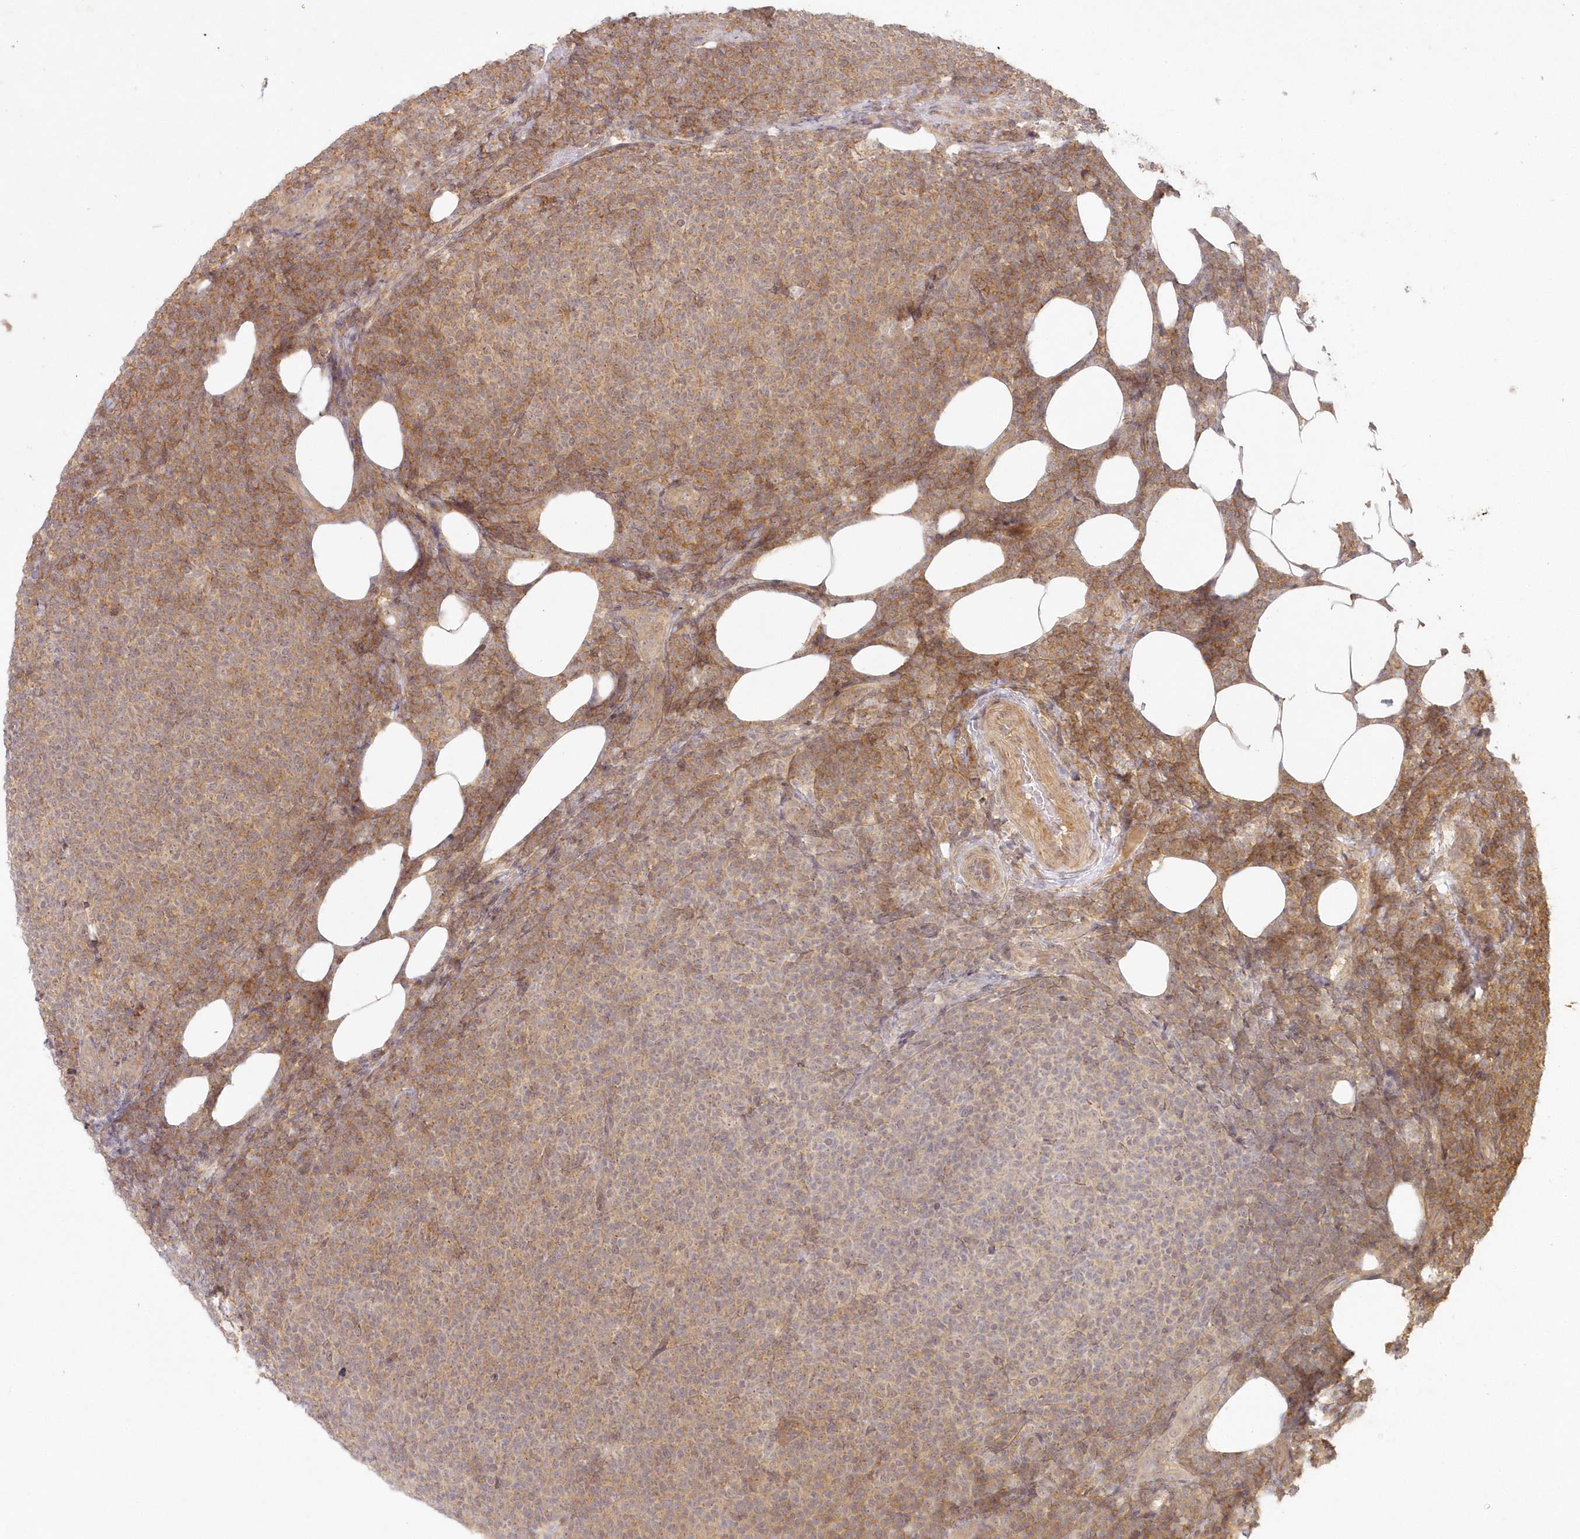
{"staining": {"intensity": "moderate", "quantity": "25%-75%", "location": "cytoplasmic/membranous"}, "tissue": "lymphoma", "cell_type": "Tumor cells", "image_type": "cancer", "snomed": [{"axis": "morphology", "description": "Malignant lymphoma, non-Hodgkin's type, Low grade"}, {"axis": "topography", "description": "Lymph node"}], "caption": "A brown stain shows moderate cytoplasmic/membranous staining of a protein in human low-grade malignant lymphoma, non-Hodgkin's type tumor cells.", "gene": "TOGARAM2", "patient": {"sex": "male", "age": 66}}